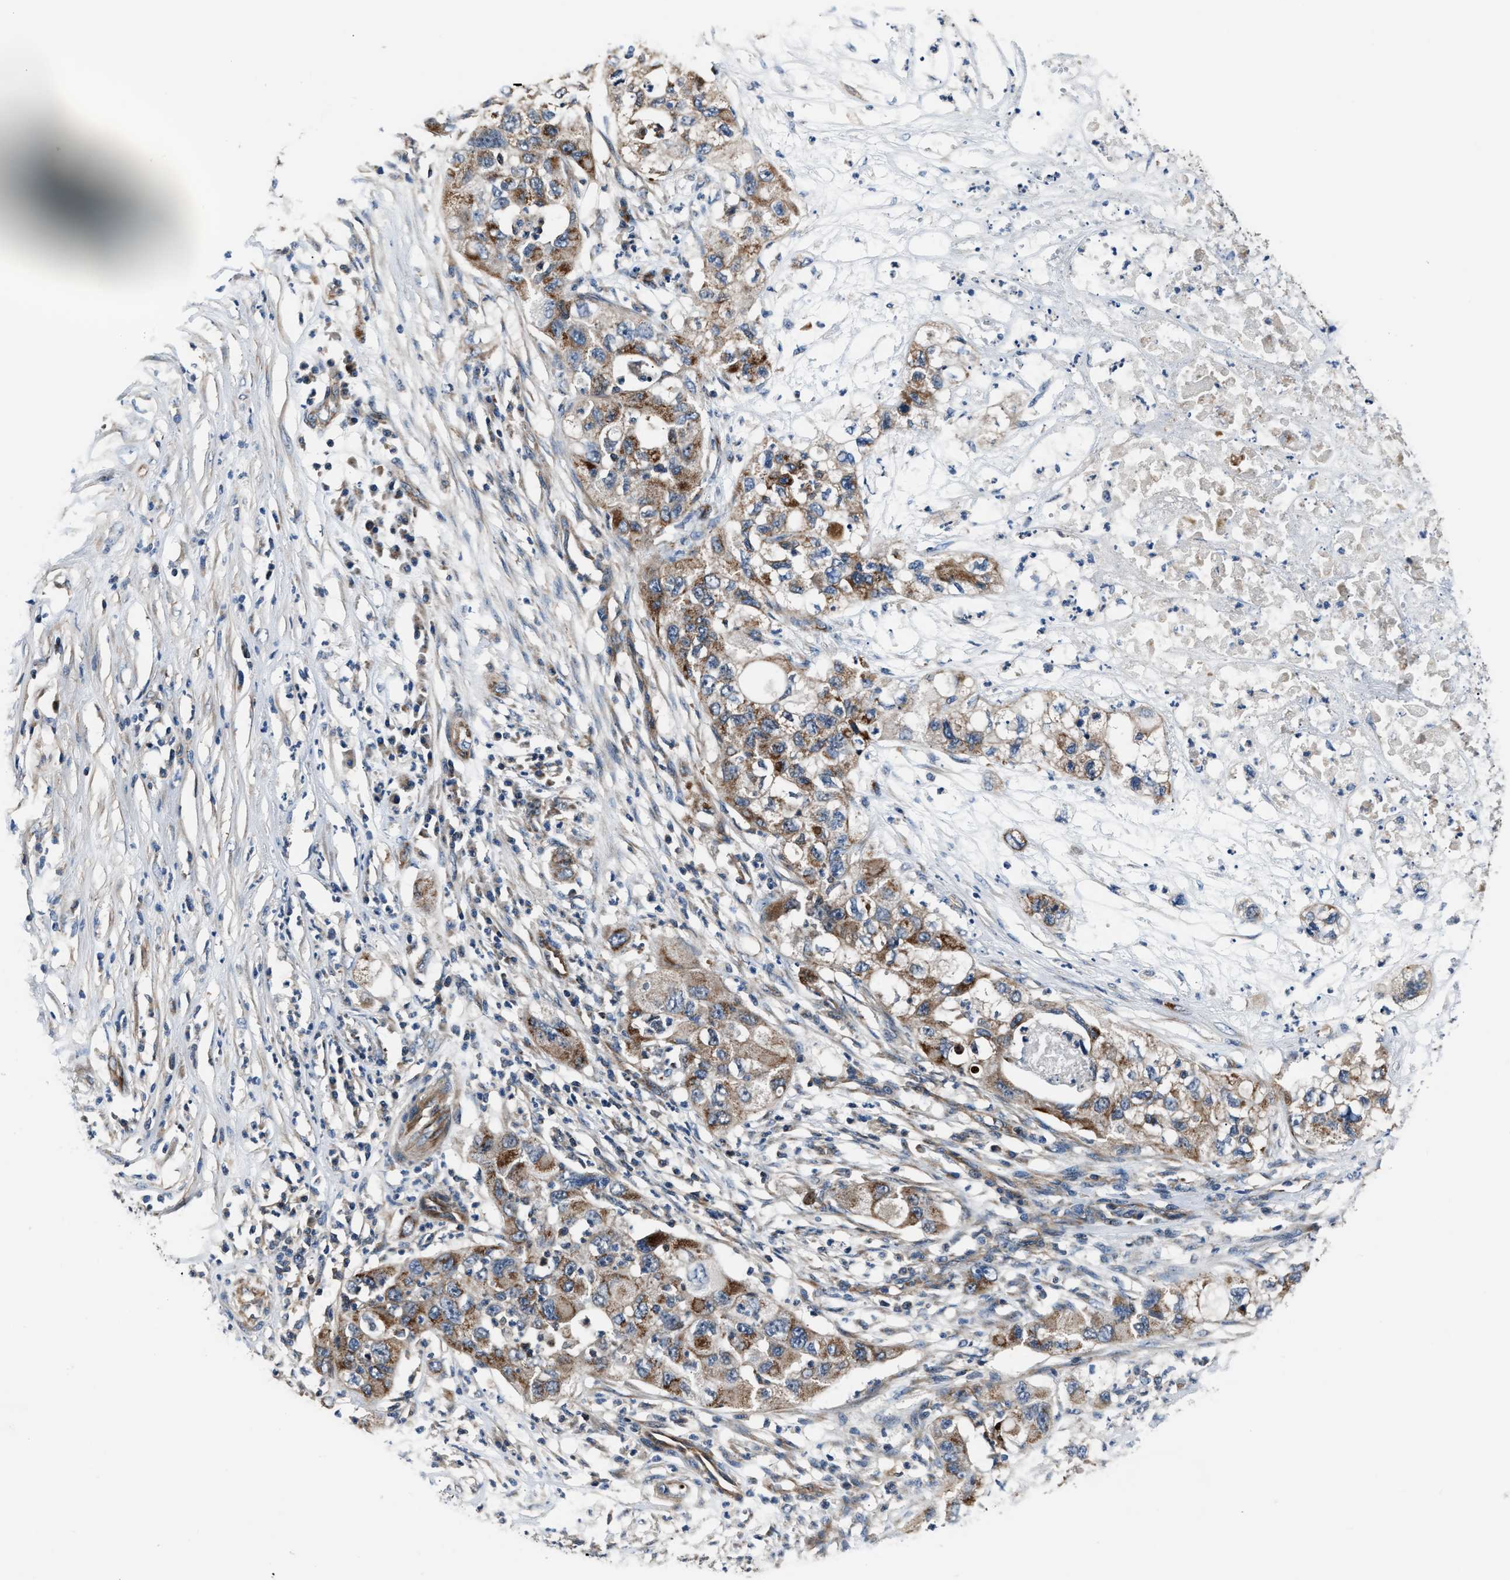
{"staining": {"intensity": "moderate", "quantity": ">75%", "location": "cytoplasmic/membranous"}, "tissue": "pancreatic cancer", "cell_type": "Tumor cells", "image_type": "cancer", "snomed": [{"axis": "morphology", "description": "Adenocarcinoma, NOS"}, {"axis": "topography", "description": "Pancreas"}], "caption": "Immunohistochemistry image of human pancreatic adenocarcinoma stained for a protein (brown), which demonstrates medium levels of moderate cytoplasmic/membranous staining in about >75% of tumor cells.", "gene": "GGCT", "patient": {"sex": "female", "age": 78}}